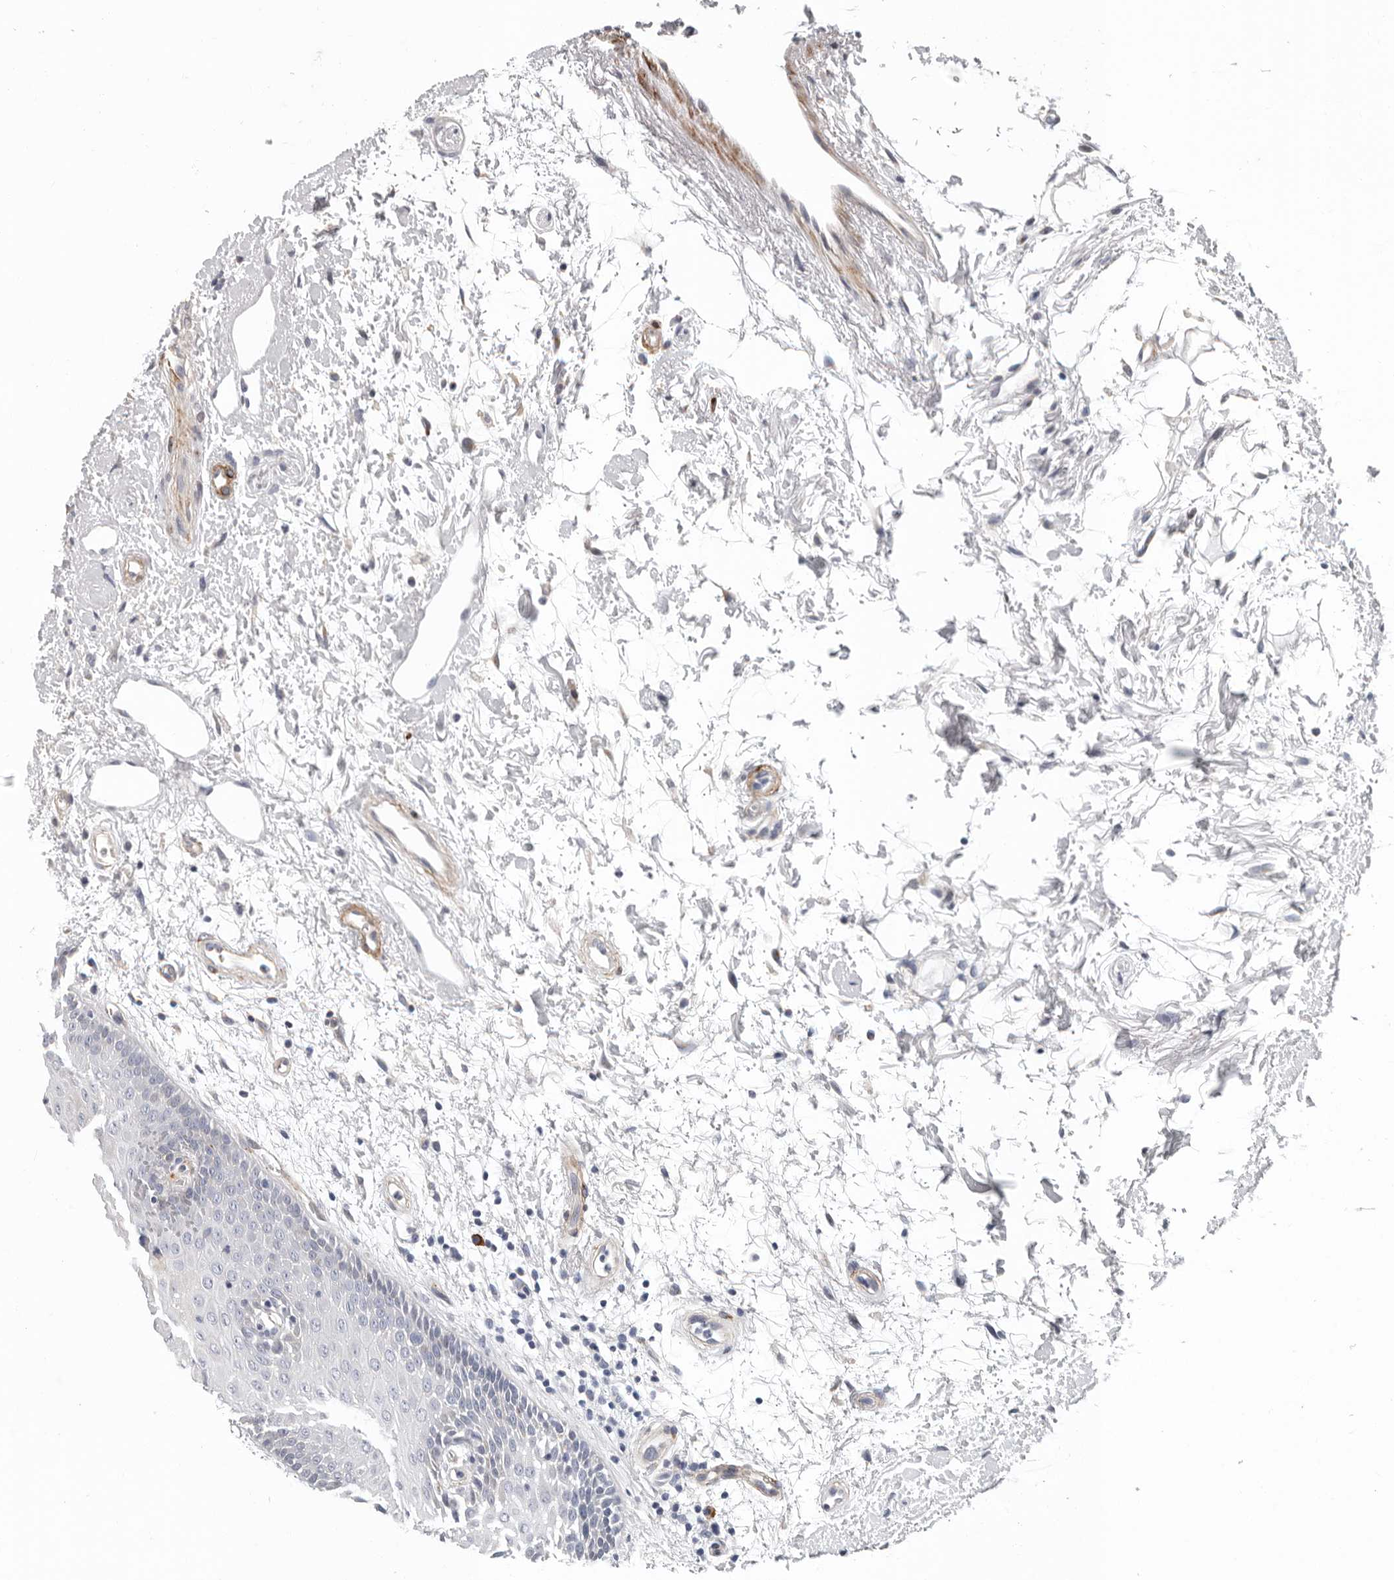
{"staining": {"intensity": "moderate", "quantity": ">75%", "location": "cytoplasmic/membranous"}, "tissue": "oral mucosa", "cell_type": "Squamous epithelial cells", "image_type": "normal", "snomed": [{"axis": "morphology", "description": "Normal tissue, NOS"}, {"axis": "topography", "description": "Skeletal muscle"}, {"axis": "topography", "description": "Oral tissue"}, {"axis": "topography", "description": "Peripheral nerve tissue"}], "caption": "A brown stain highlights moderate cytoplasmic/membranous positivity of a protein in squamous epithelial cells of unremarkable oral mucosa.", "gene": "ATXN3L", "patient": {"sex": "female", "age": 84}}